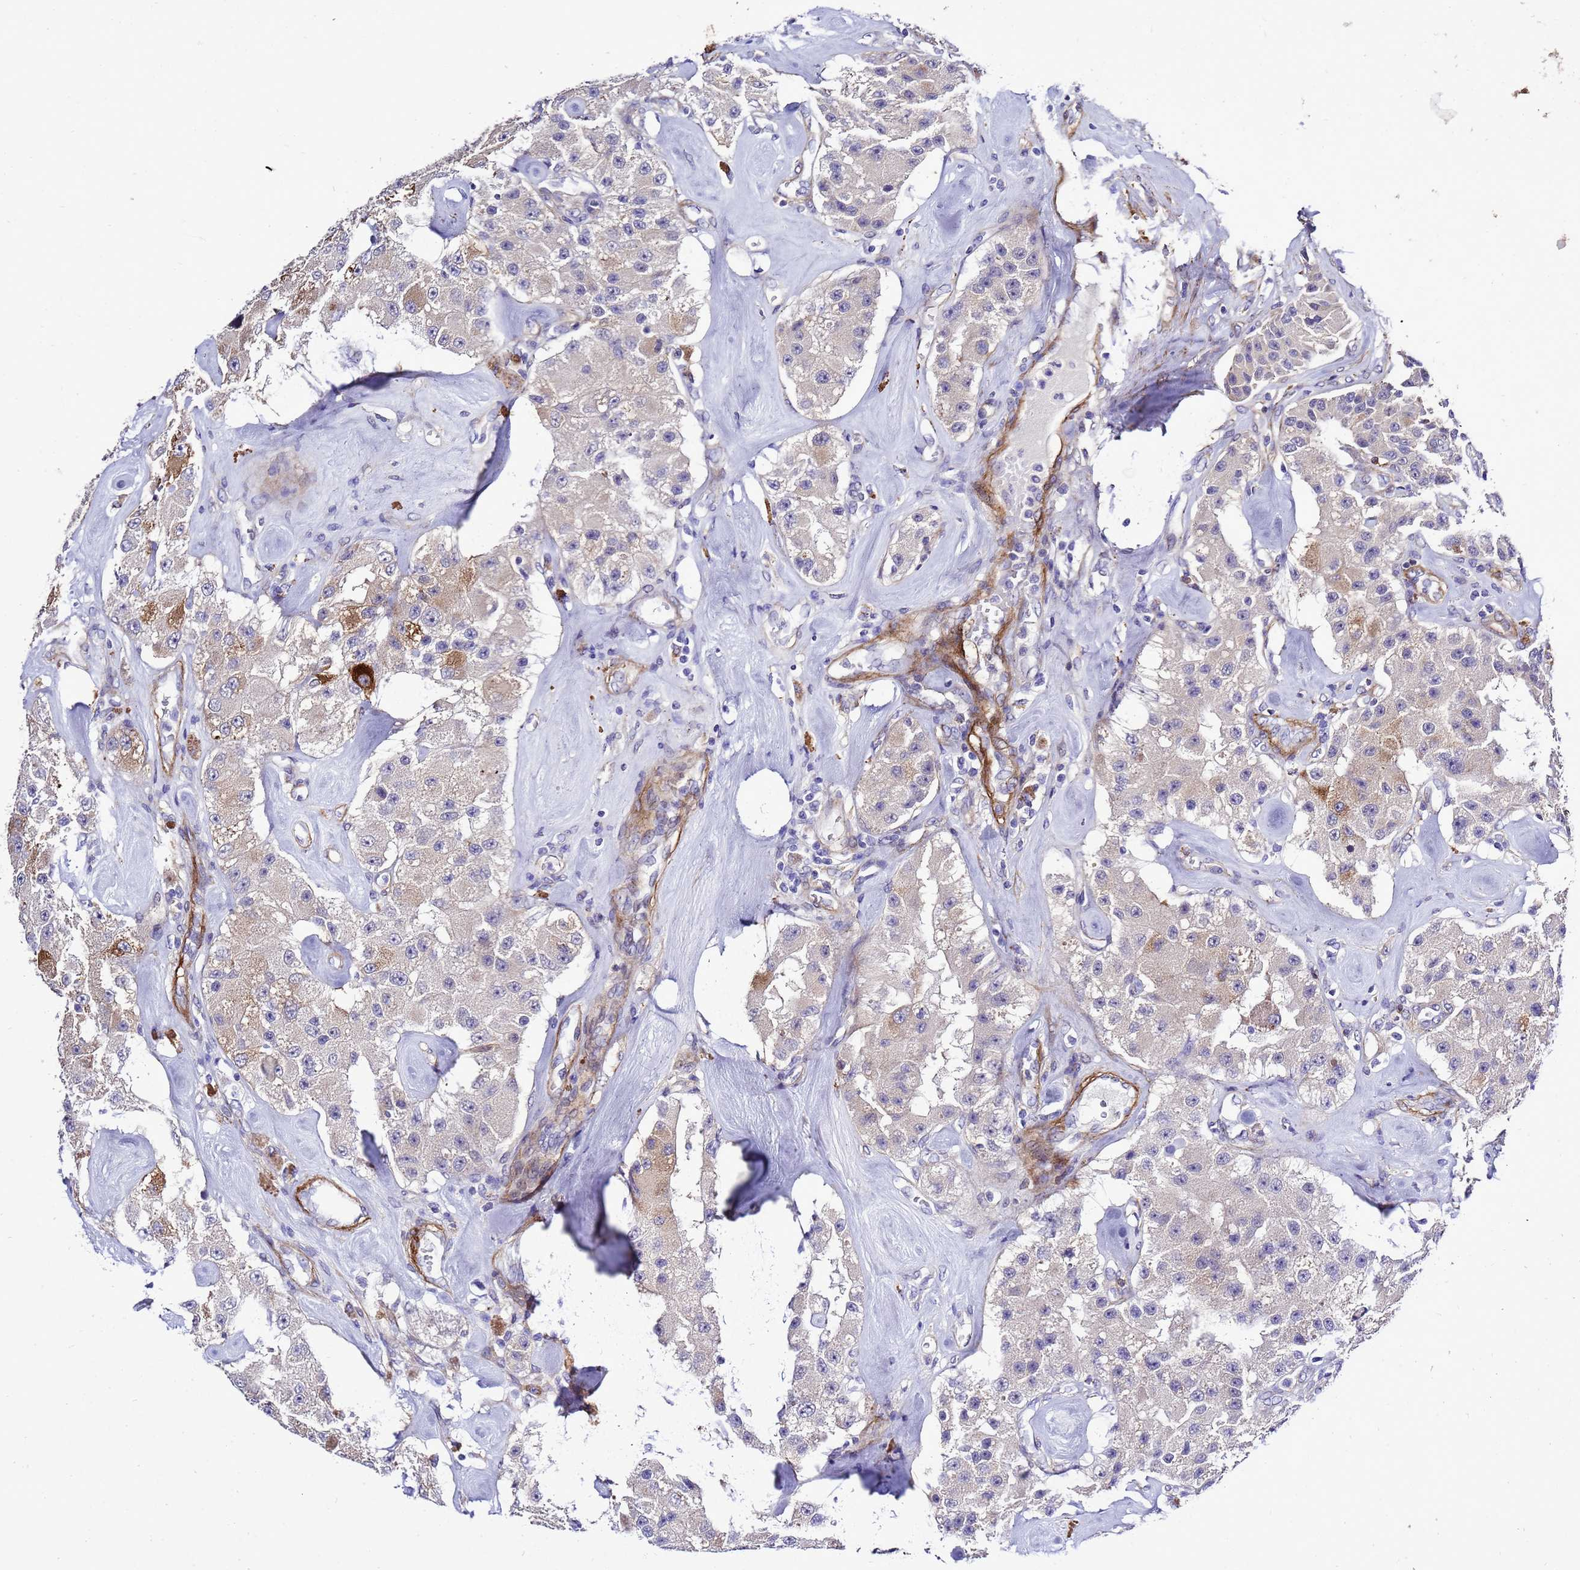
{"staining": {"intensity": "weak", "quantity": "<25%", "location": "cytoplasmic/membranous"}, "tissue": "carcinoid", "cell_type": "Tumor cells", "image_type": "cancer", "snomed": [{"axis": "morphology", "description": "Carcinoid, malignant, NOS"}, {"axis": "topography", "description": "Pancreas"}], "caption": "Carcinoid was stained to show a protein in brown. There is no significant expression in tumor cells. Nuclei are stained in blue.", "gene": "GZF1", "patient": {"sex": "male", "age": 41}}